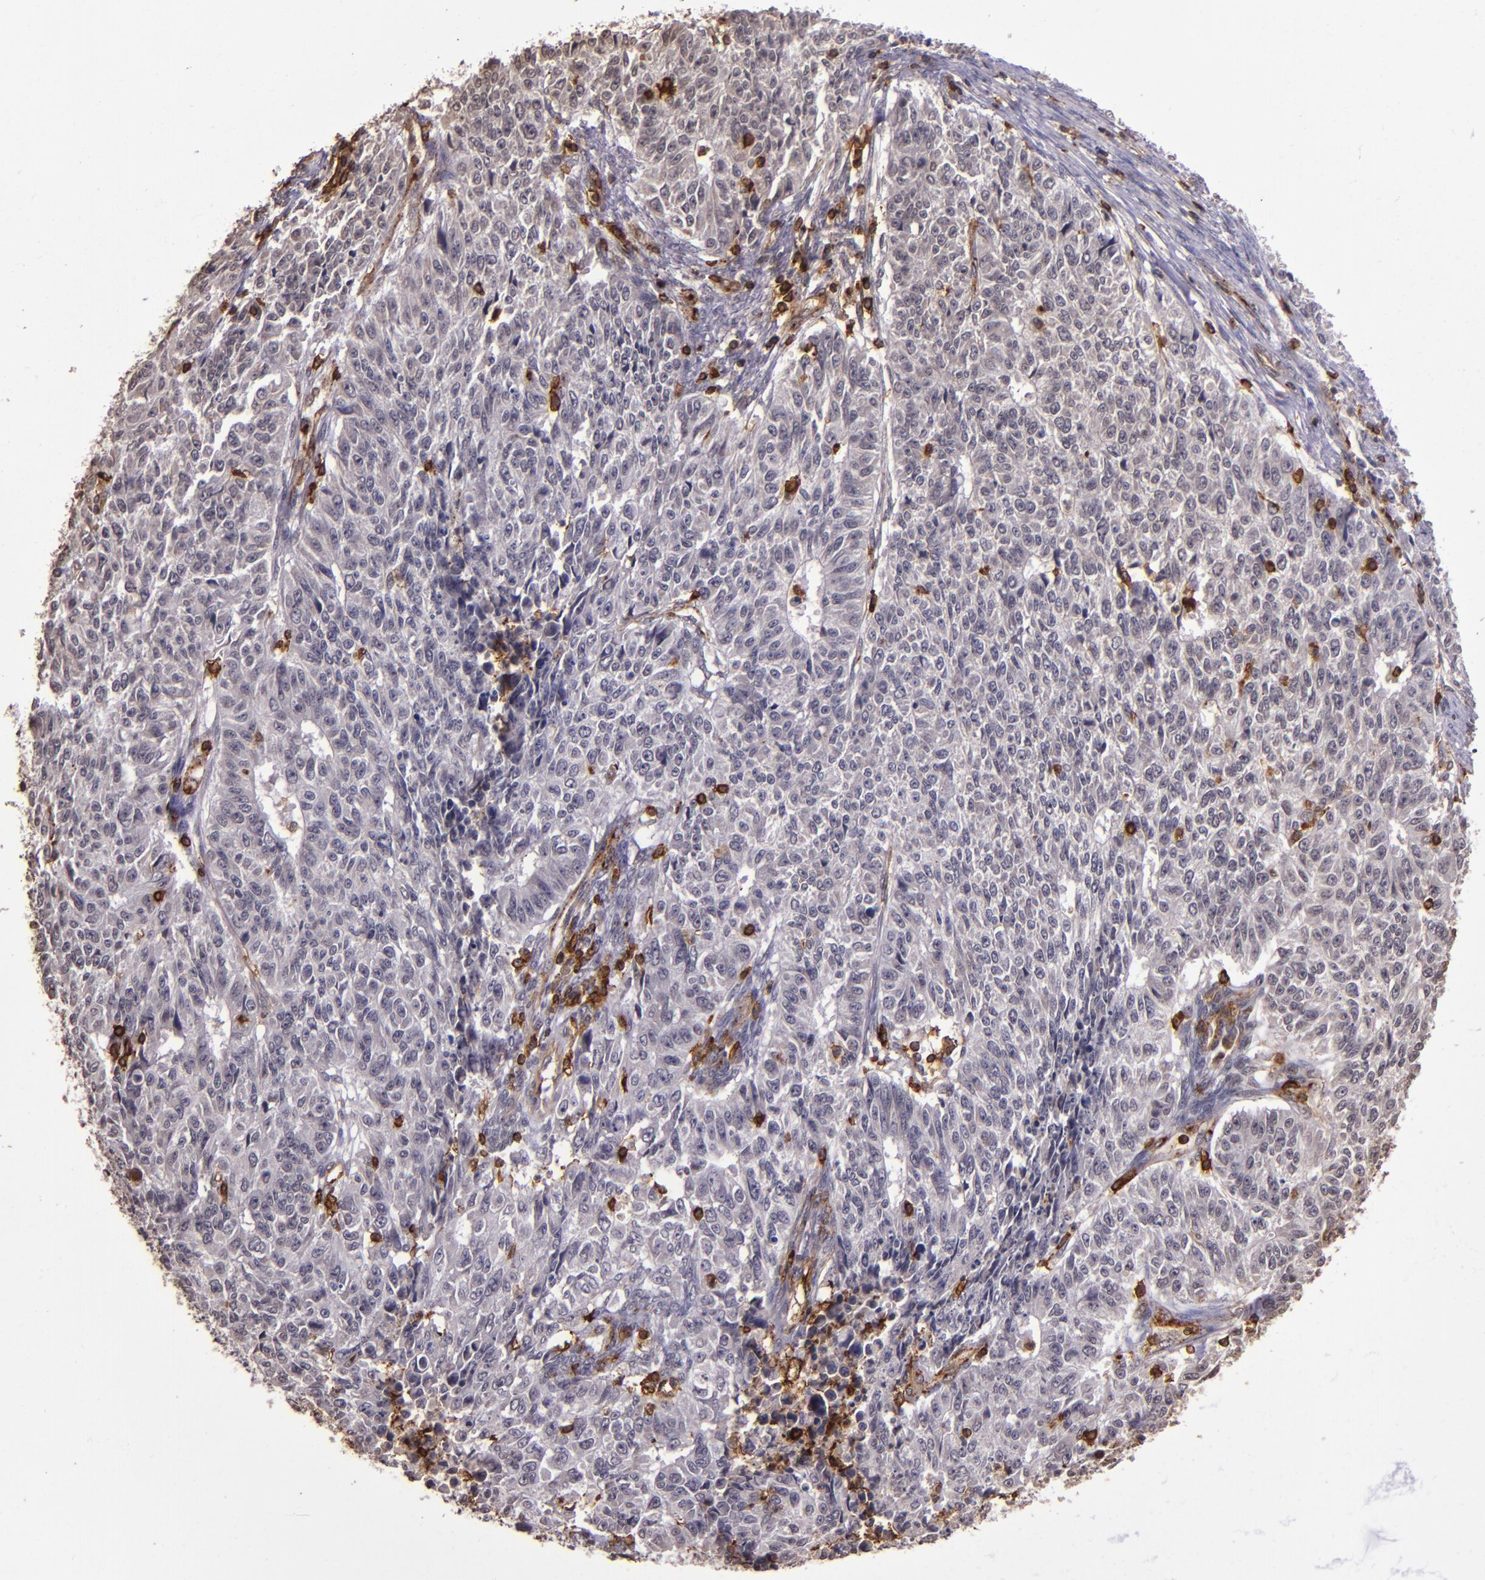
{"staining": {"intensity": "negative", "quantity": "none", "location": "none"}, "tissue": "endometrial cancer", "cell_type": "Tumor cells", "image_type": "cancer", "snomed": [{"axis": "morphology", "description": "Adenocarcinoma, NOS"}, {"axis": "topography", "description": "Endometrium"}], "caption": "This is an immunohistochemistry micrograph of human adenocarcinoma (endometrial). There is no expression in tumor cells.", "gene": "SLC2A3", "patient": {"sex": "female", "age": 42}}